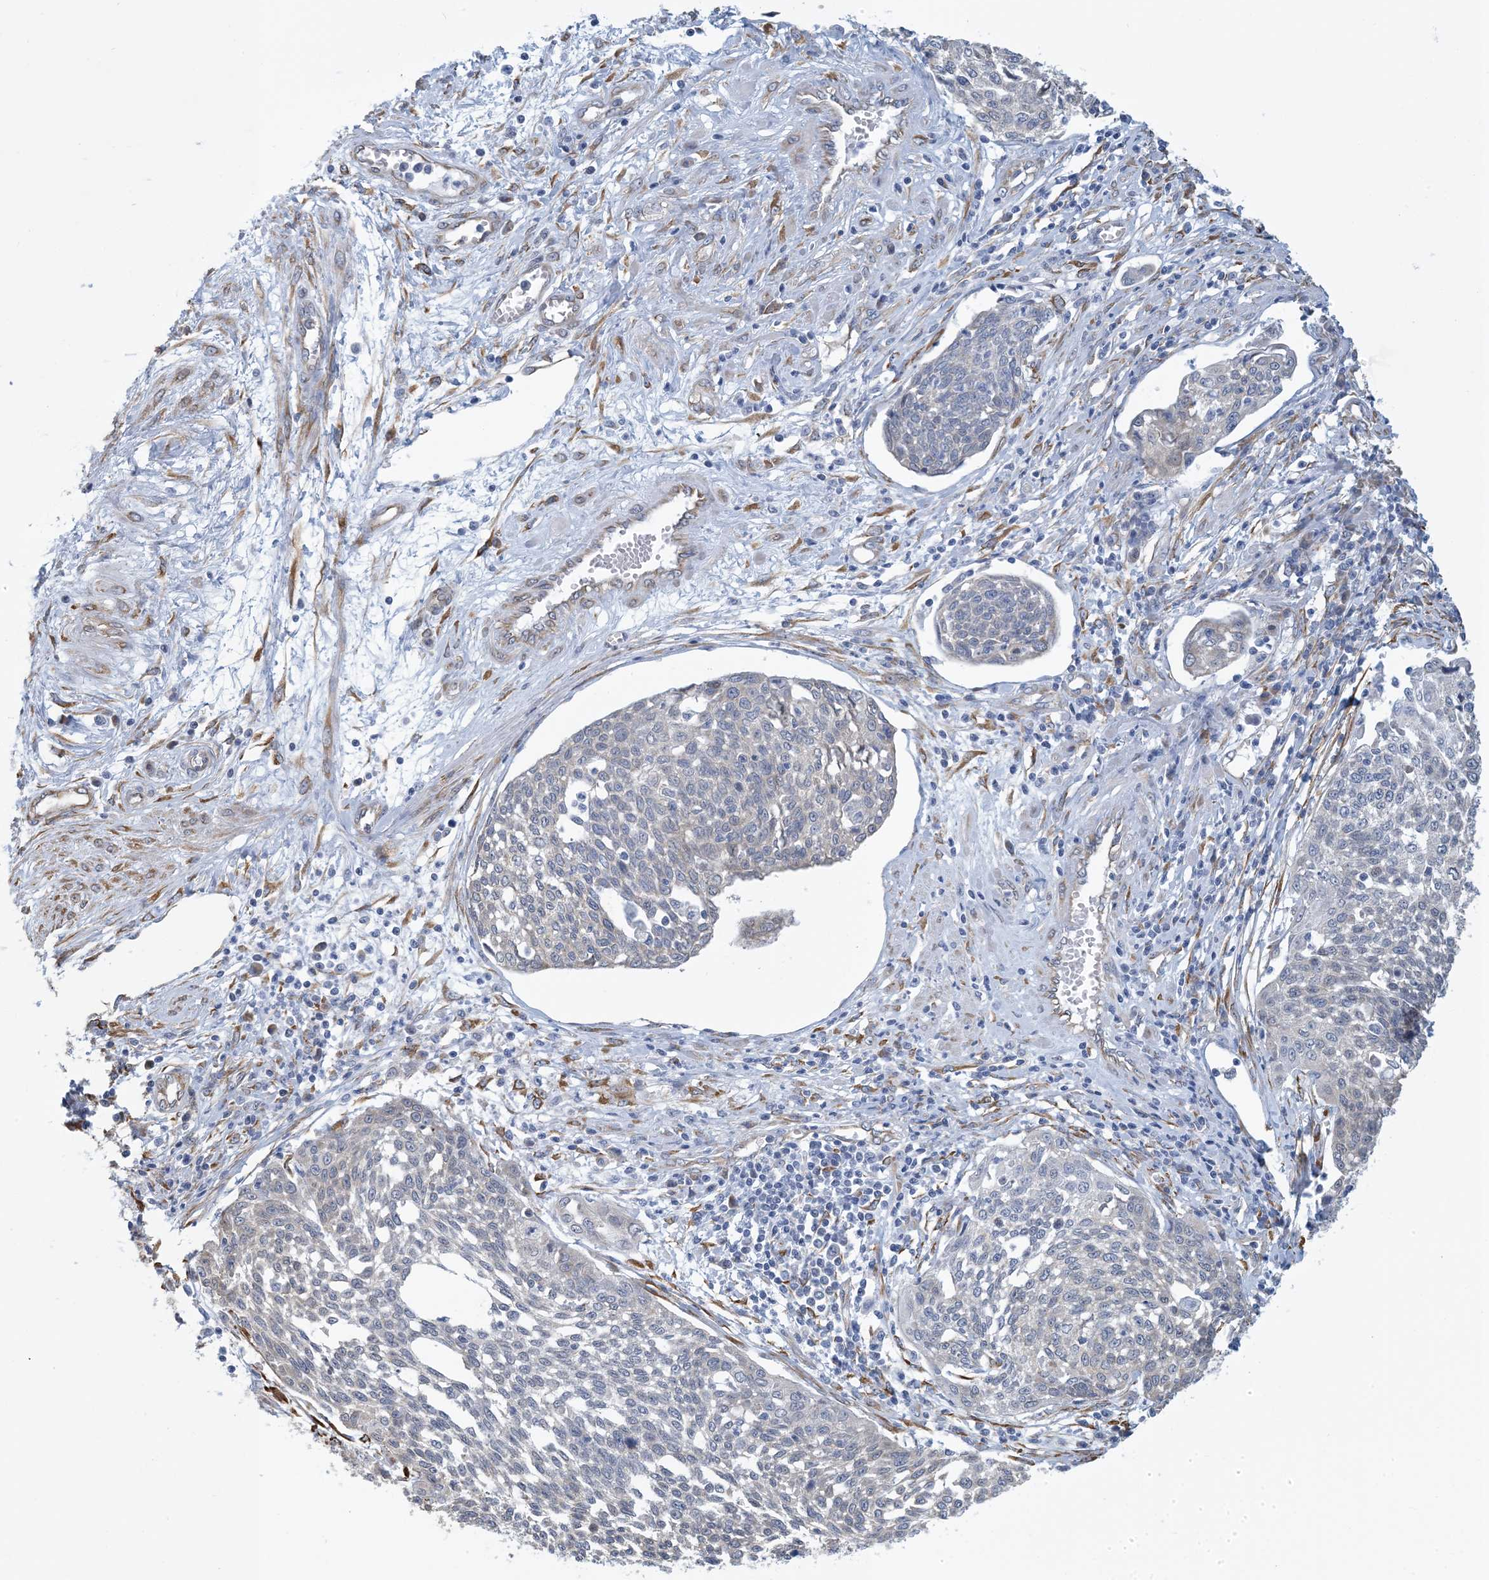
{"staining": {"intensity": "negative", "quantity": "none", "location": "none"}, "tissue": "cervical cancer", "cell_type": "Tumor cells", "image_type": "cancer", "snomed": [{"axis": "morphology", "description": "Squamous cell carcinoma, NOS"}, {"axis": "topography", "description": "Cervix"}], "caption": "Immunohistochemical staining of human cervical cancer (squamous cell carcinoma) shows no significant positivity in tumor cells.", "gene": "CCDC14", "patient": {"sex": "female", "age": 34}}